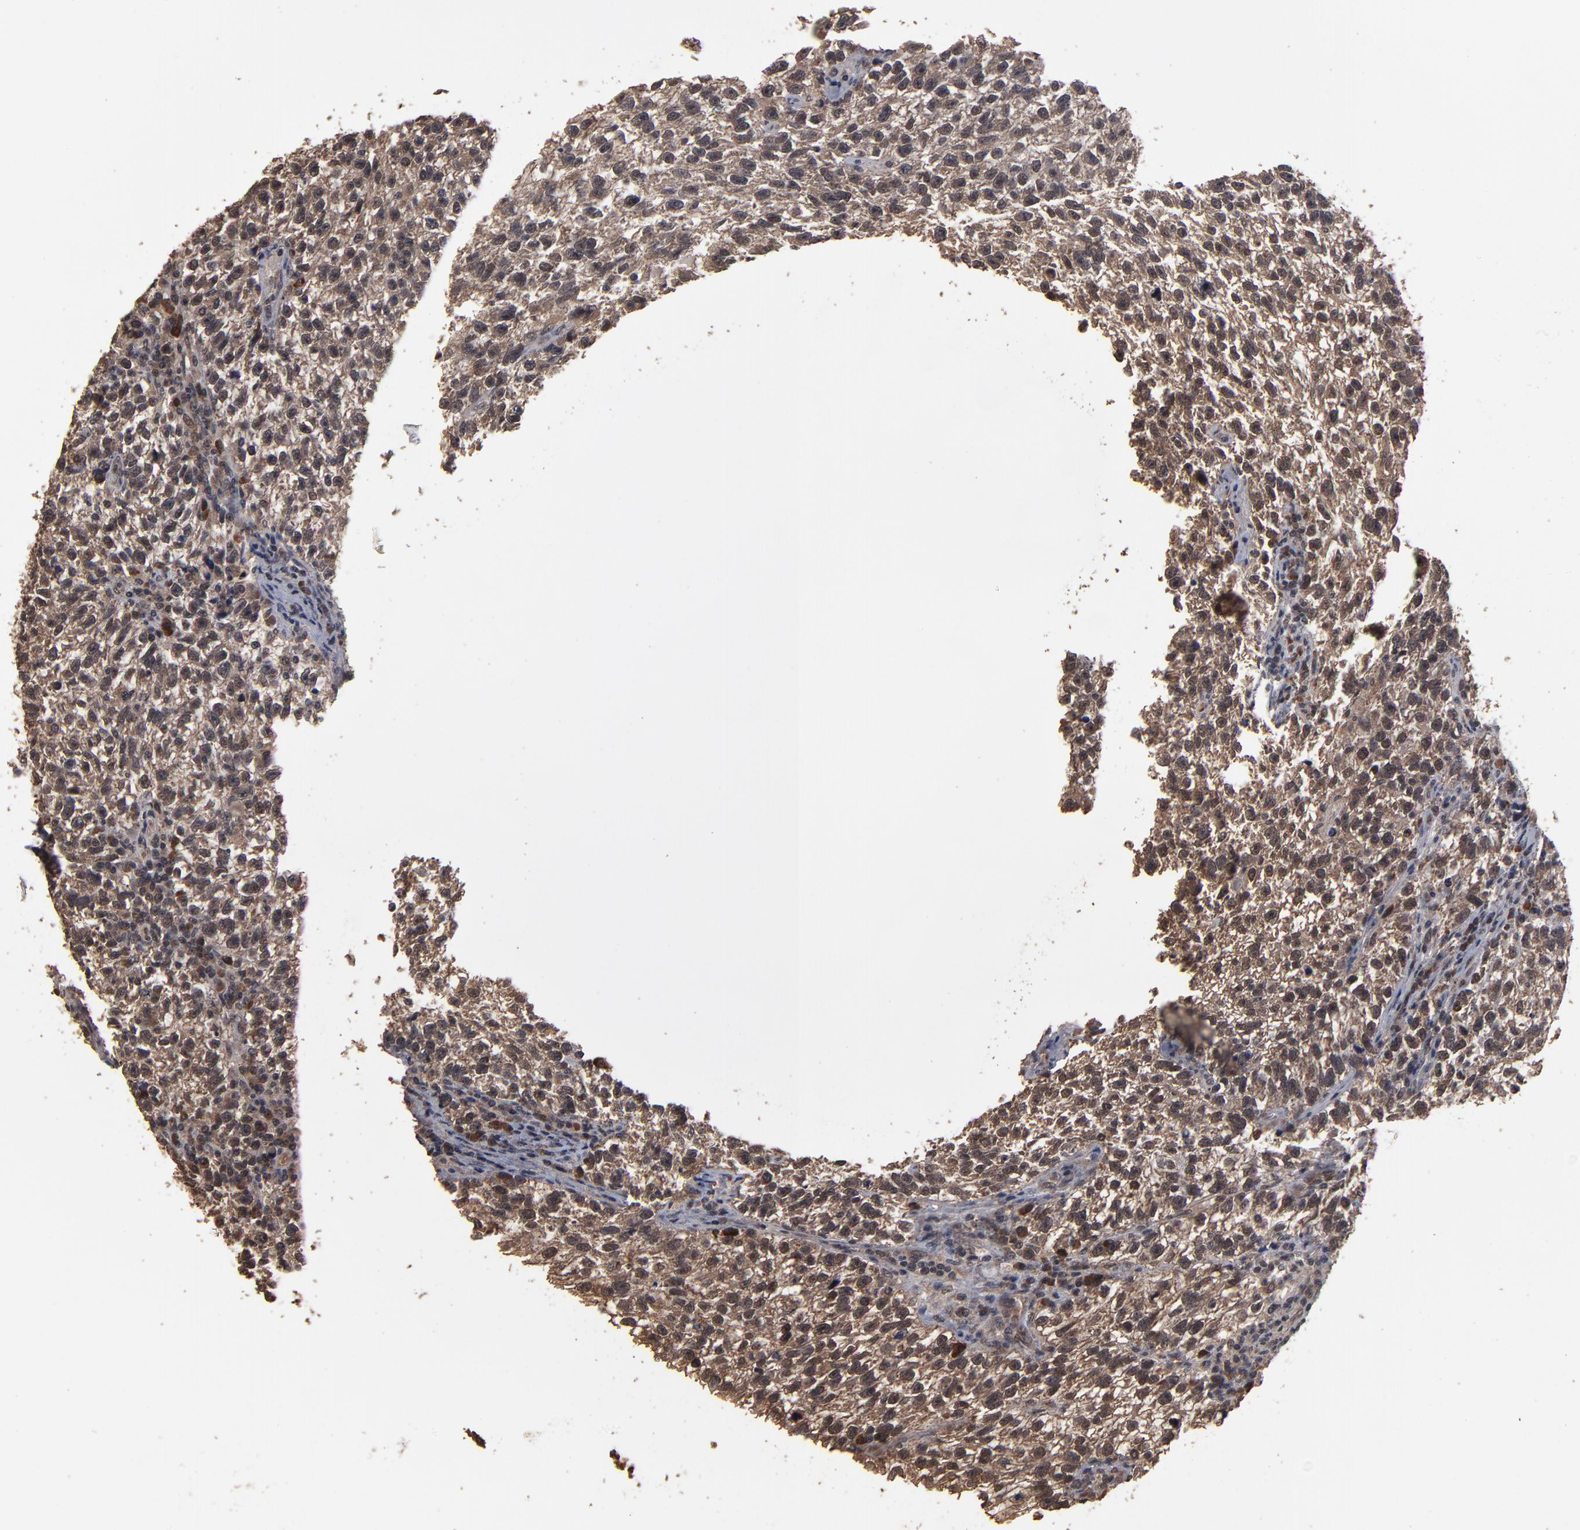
{"staining": {"intensity": "moderate", "quantity": ">75%", "location": "cytoplasmic/membranous,nuclear"}, "tissue": "testis cancer", "cell_type": "Tumor cells", "image_type": "cancer", "snomed": [{"axis": "morphology", "description": "Seminoma, NOS"}, {"axis": "topography", "description": "Testis"}], "caption": "Immunohistochemical staining of human testis seminoma reveals medium levels of moderate cytoplasmic/membranous and nuclear protein expression in approximately >75% of tumor cells.", "gene": "NXF2B", "patient": {"sex": "male", "age": 38}}